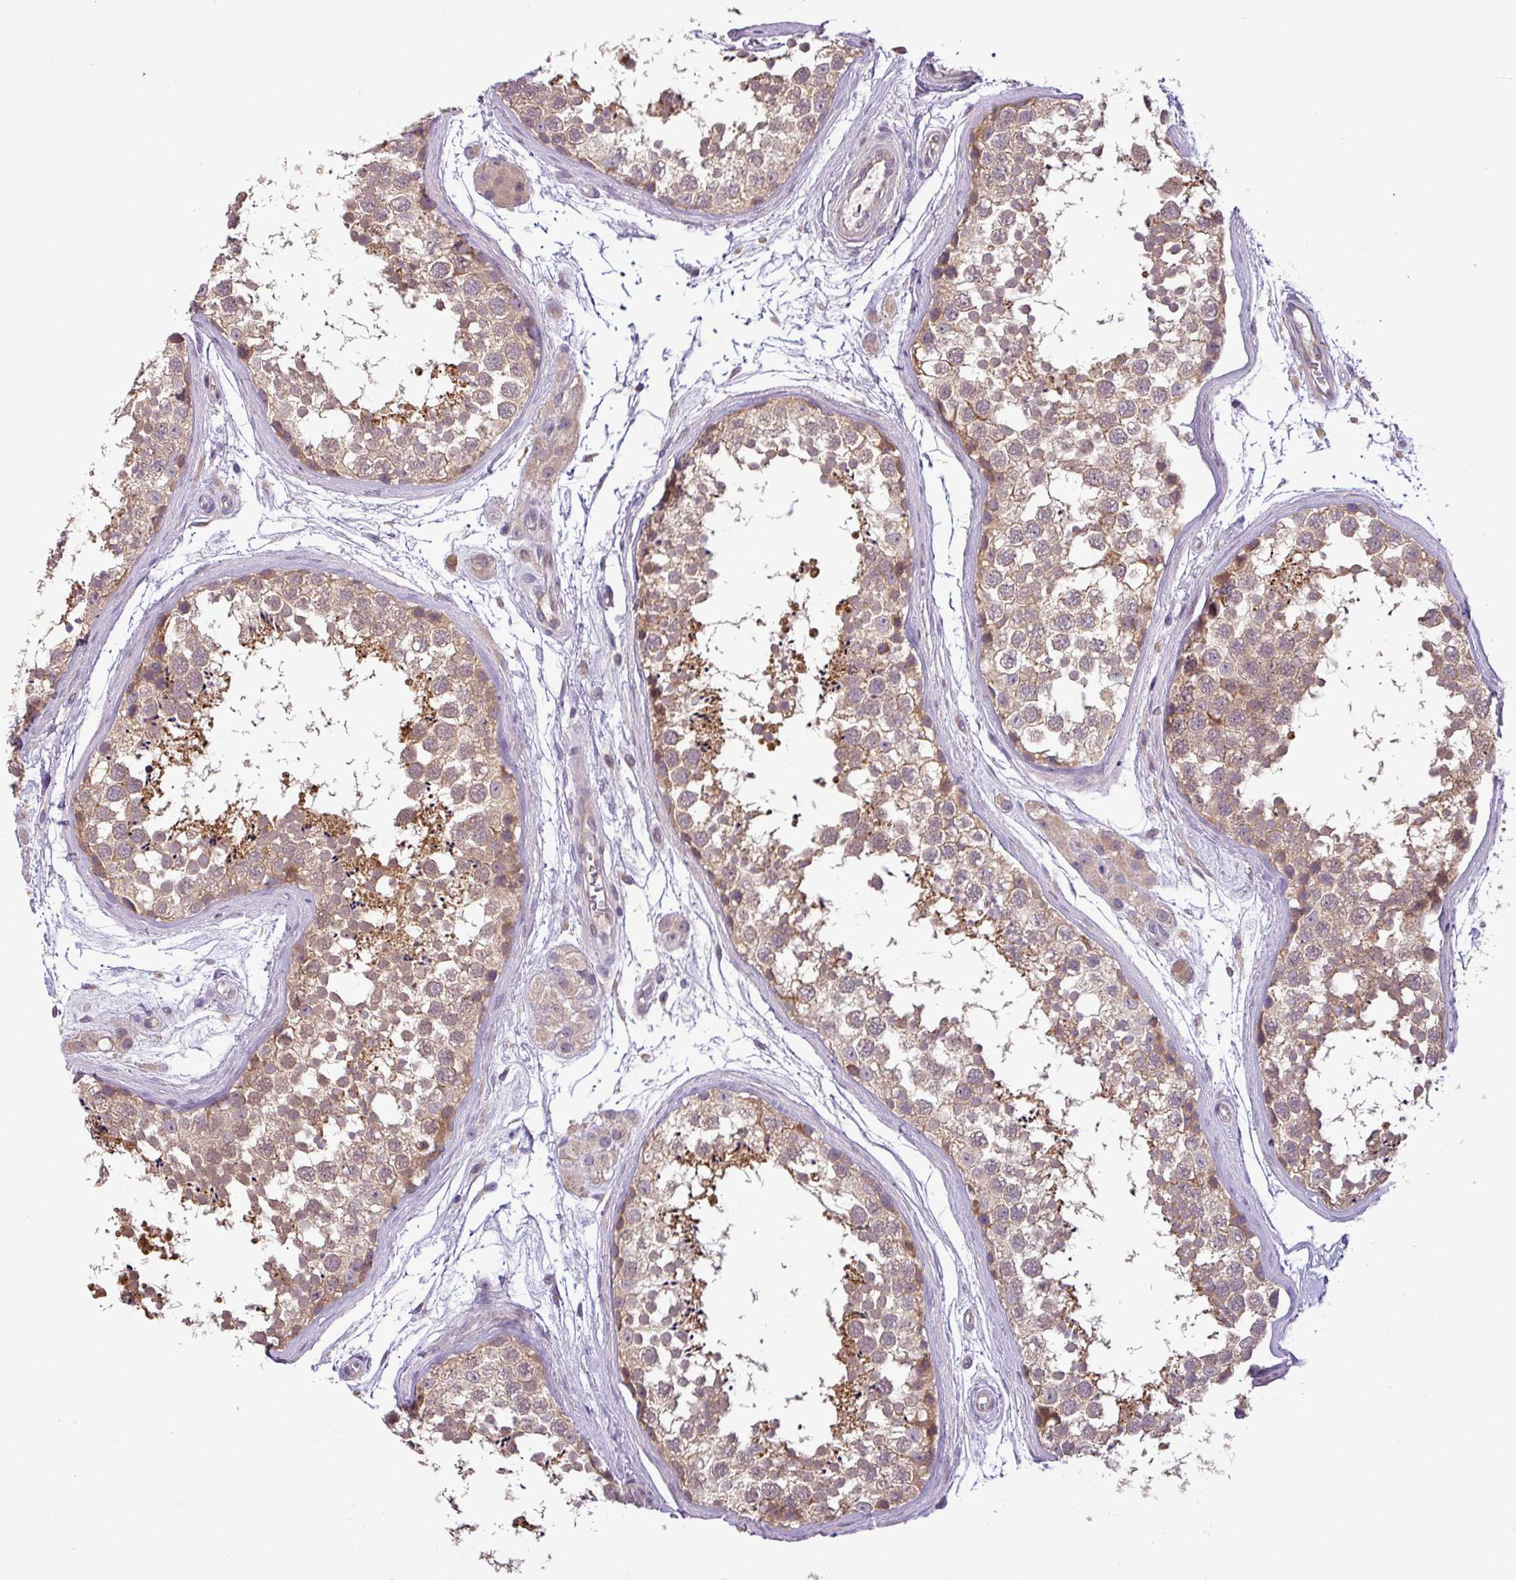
{"staining": {"intensity": "moderate", "quantity": "25%-75%", "location": "cytoplasmic/membranous"}, "tissue": "testis", "cell_type": "Cells in seminiferous ducts", "image_type": "normal", "snomed": [{"axis": "morphology", "description": "Normal tissue, NOS"}, {"axis": "topography", "description": "Testis"}], "caption": "Immunohistochemistry of benign testis reveals medium levels of moderate cytoplasmic/membranous expression in approximately 25%-75% of cells in seminiferous ducts. The staining was performed using DAB, with brown indicating positive protein expression. Nuclei are stained blue with hematoxylin.", "gene": "MOCS3", "patient": {"sex": "male", "age": 56}}